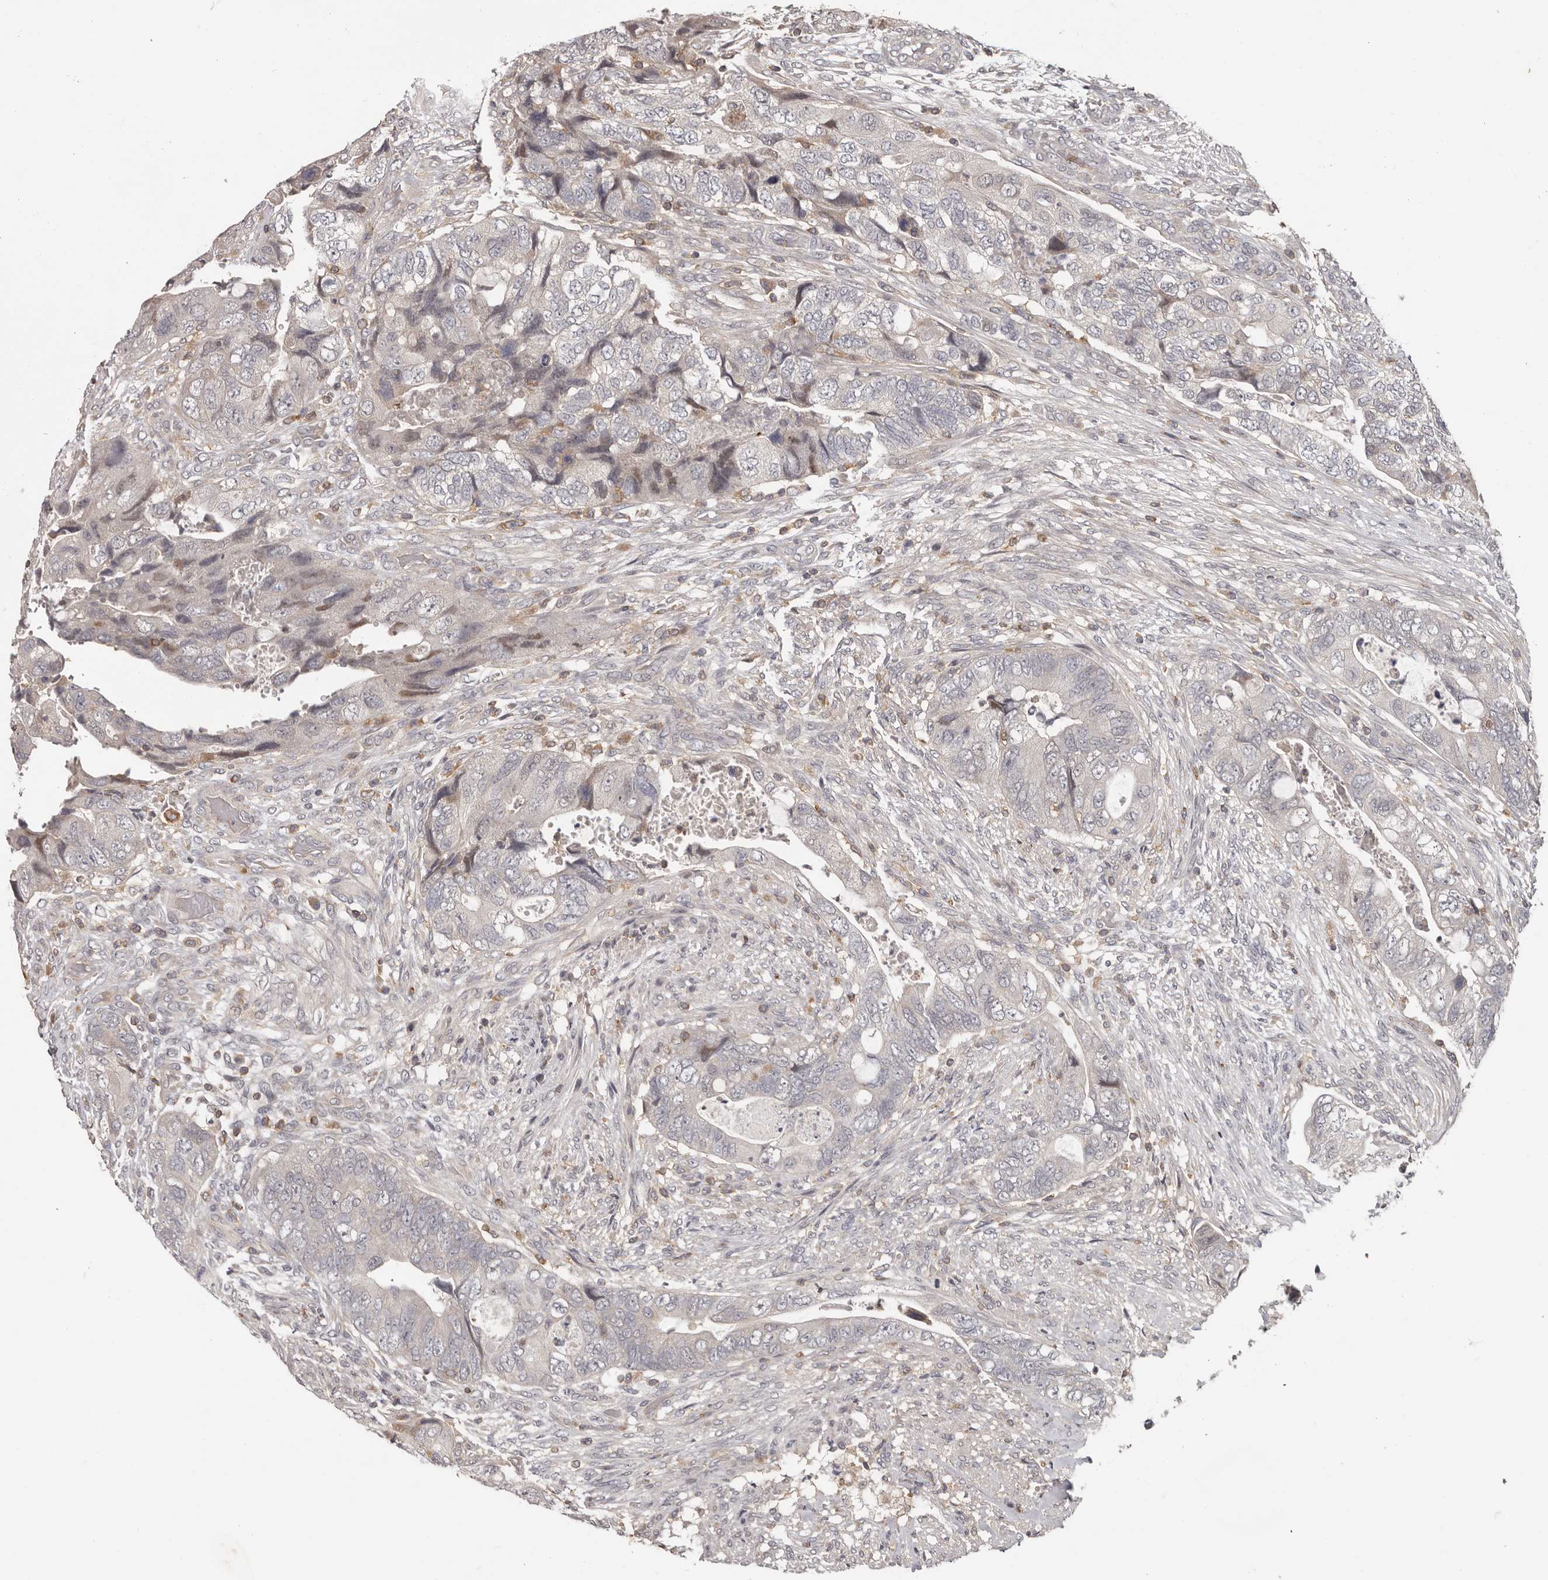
{"staining": {"intensity": "negative", "quantity": "none", "location": "none"}, "tissue": "colorectal cancer", "cell_type": "Tumor cells", "image_type": "cancer", "snomed": [{"axis": "morphology", "description": "Adenocarcinoma, NOS"}, {"axis": "topography", "description": "Rectum"}], "caption": "Protein analysis of adenocarcinoma (colorectal) reveals no significant positivity in tumor cells.", "gene": "ANKRD44", "patient": {"sex": "male", "age": 63}}